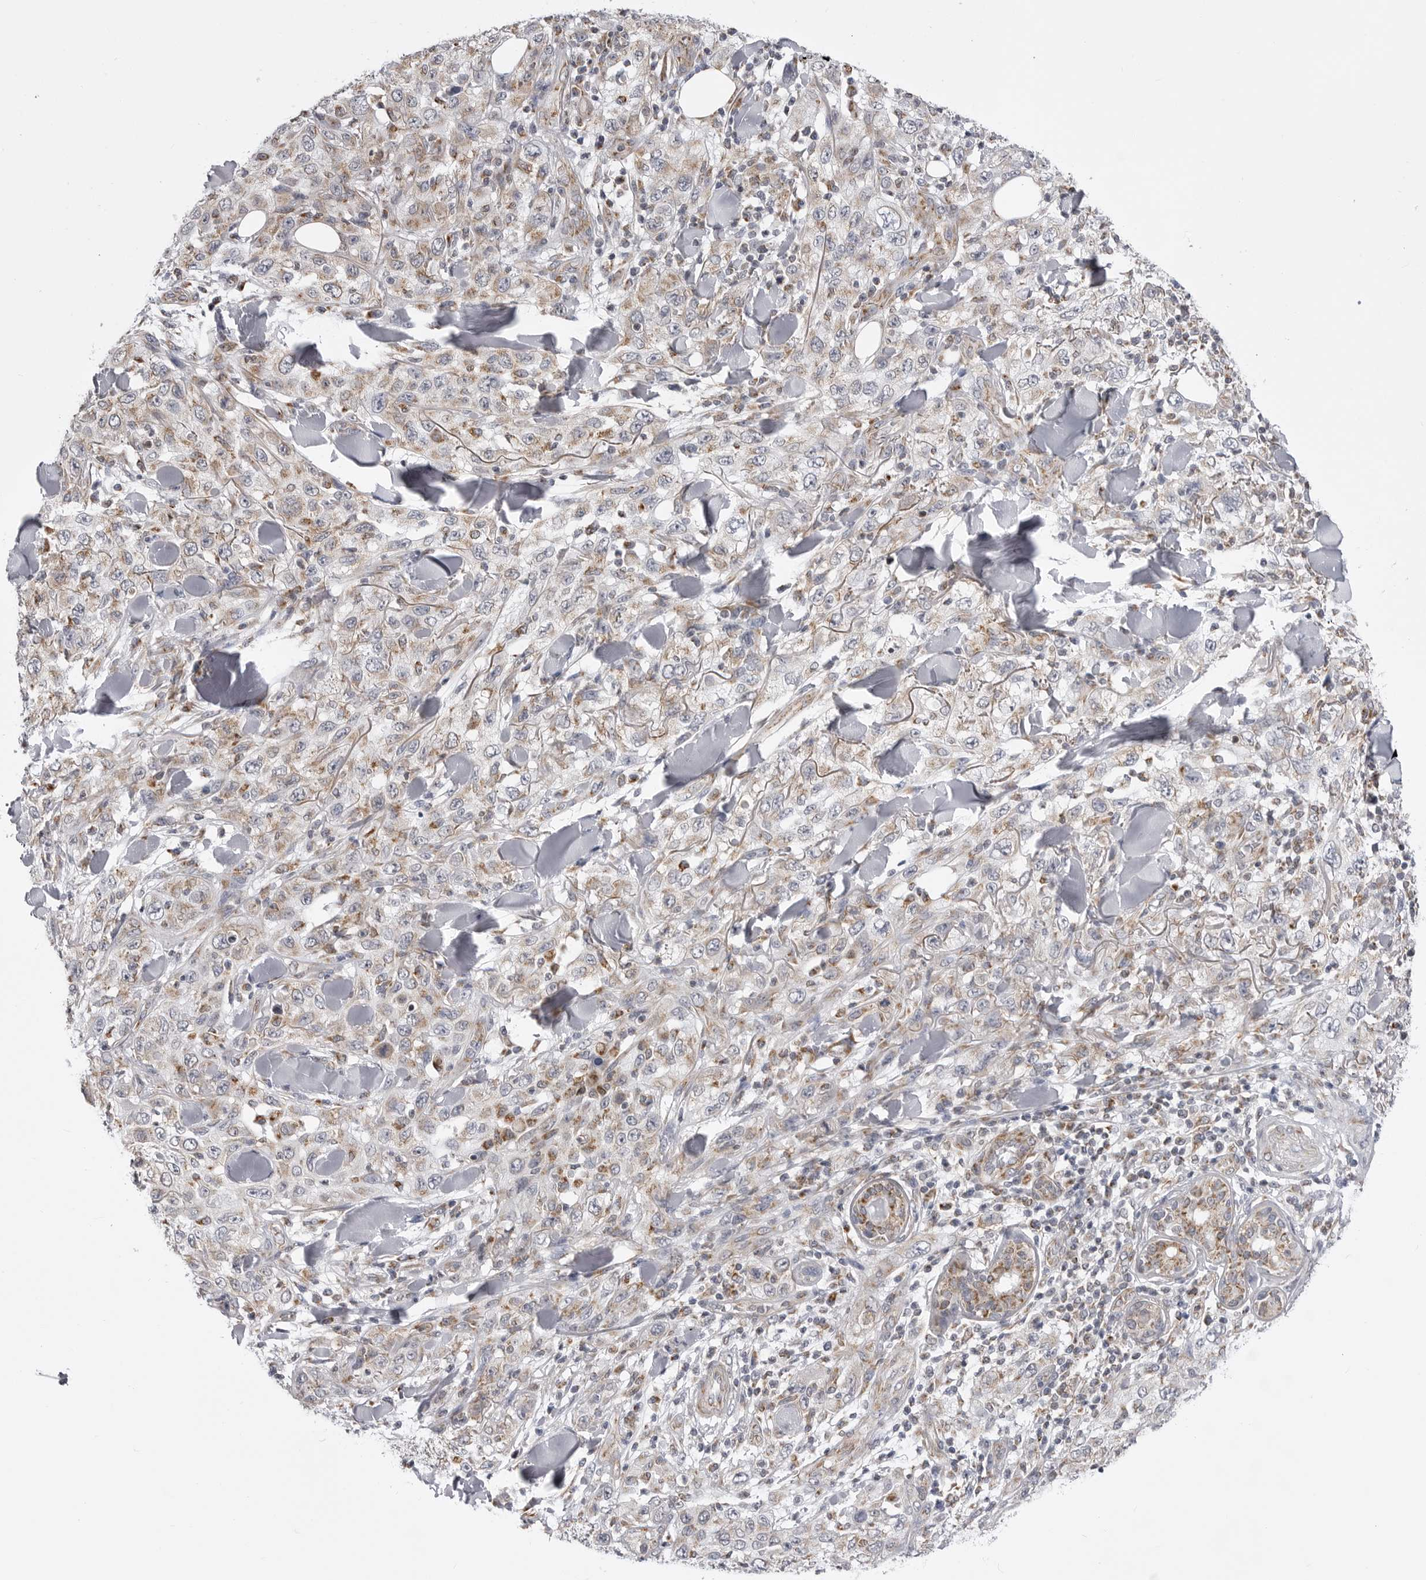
{"staining": {"intensity": "moderate", "quantity": "25%-75%", "location": "cytoplasmic/membranous"}, "tissue": "skin cancer", "cell_type": "Tumor cells", "image_type": "cancer", "snomed": [{"axis": "morphology", "description": "Squamous cell carcinoma, NOS"}, {"axis": "topography", "description": "Skin"}], "caption": "About 25%-75% of tumor cells in human skin squamous cell carcinoma show moderate cytoplasmic/membranous protein positivity as visualized by brown immunohistochemical staining.", "gene": "FH", "patient": {"sex": "female", "age": 88}}